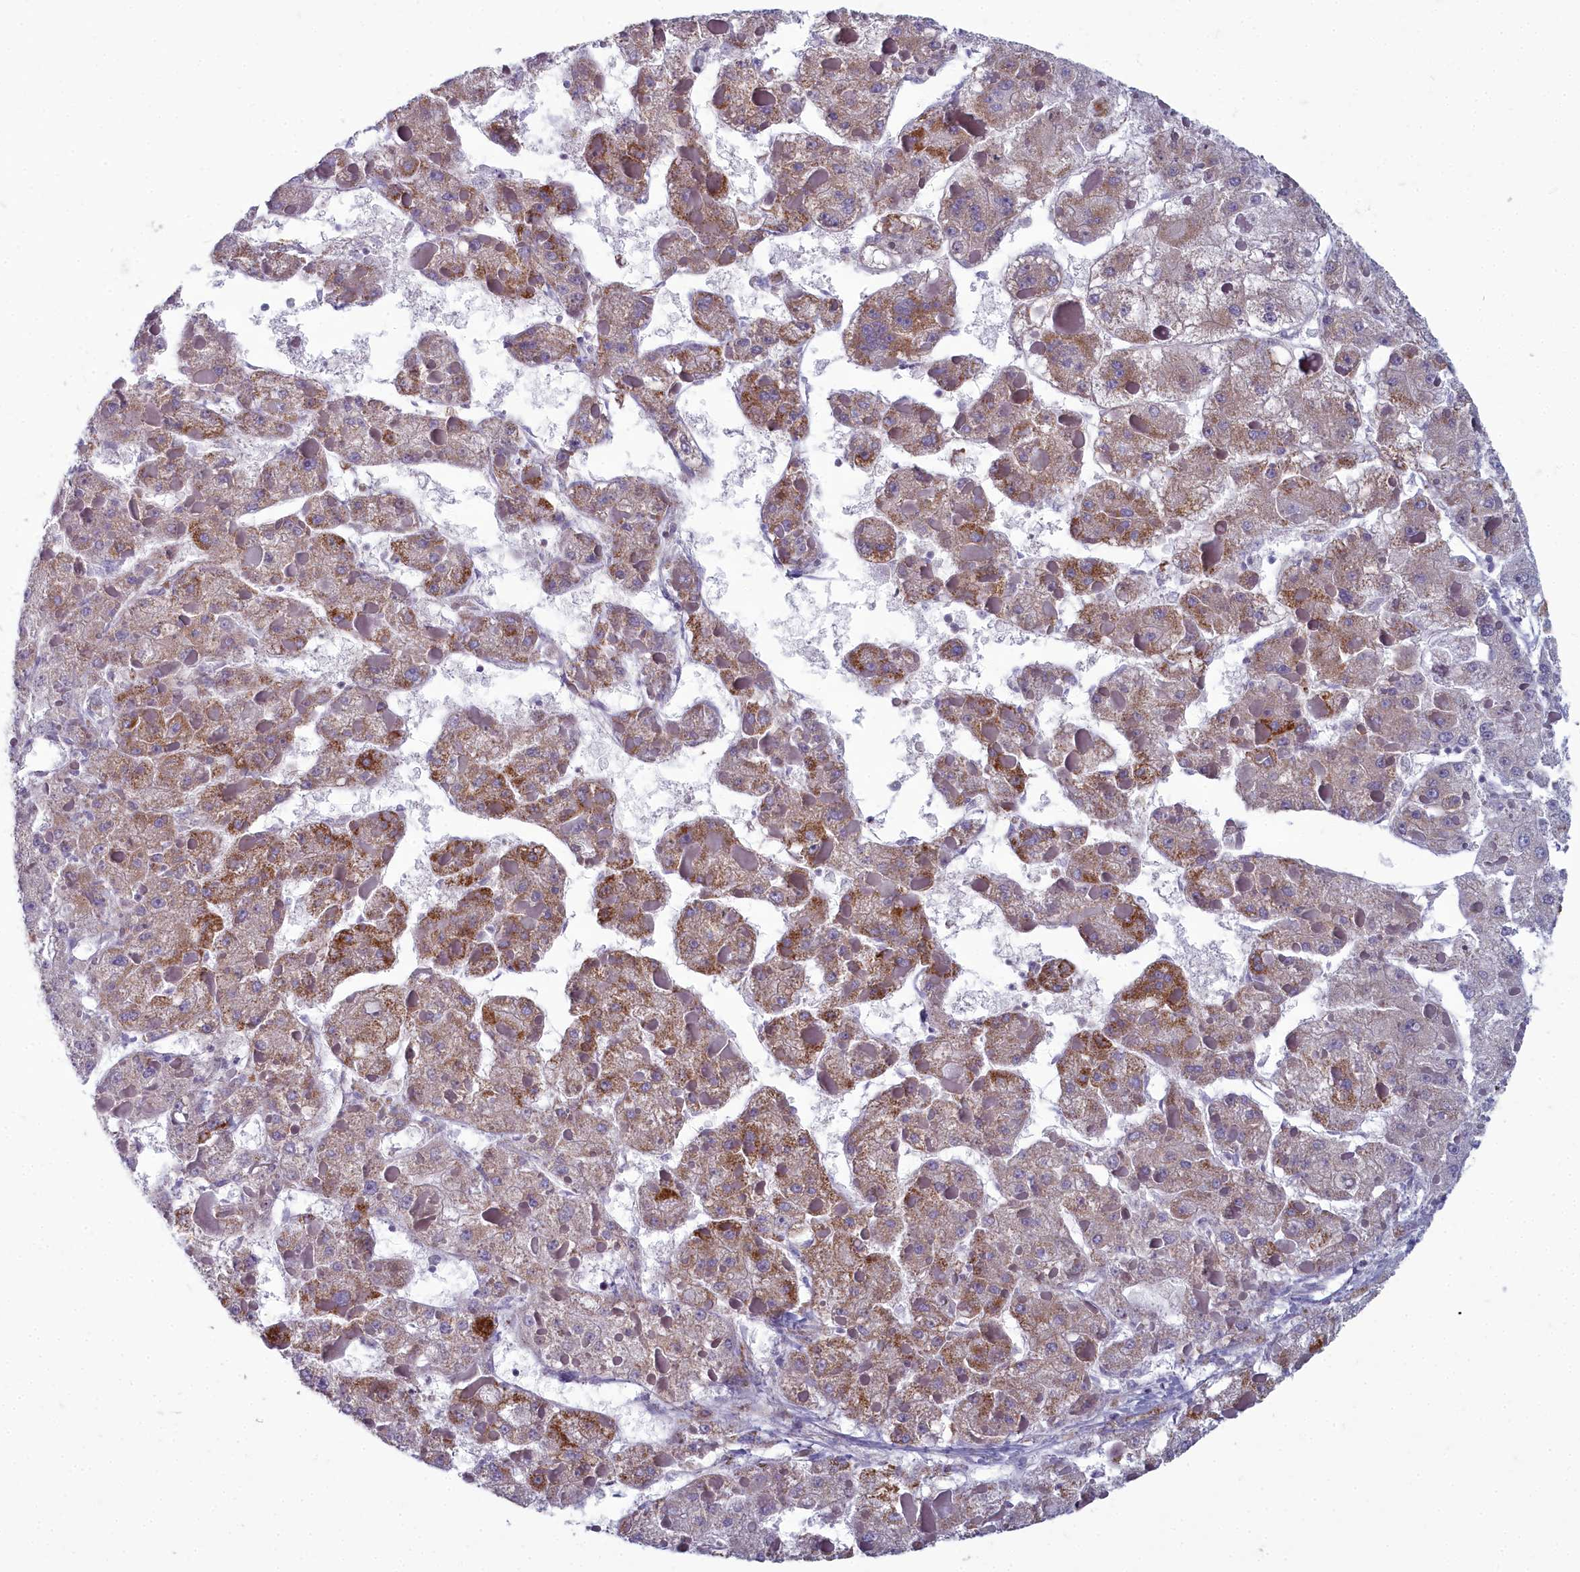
{"staining": {"intensity": "strong", "quantity": "25%-75%", "location": "cytoplasmic/membranous"}, "tissue": "liver cancer", "cell_type": "Tumor cells", "image_type": "cancer", "snomed": [{"axis": "morphology", "description": "Carcinoma, Hepatocellular, NOS"}, {"axis": "topography", "description": "Liver"}], "caption": "This is an image of IHC staining of hepatocellular carcinoma (liver), which shows strong staining in the cytoplasmic/membranous of tumor cells.", "gene": "INSYN2A", "patient": {"sex": "female", "age": 73}}